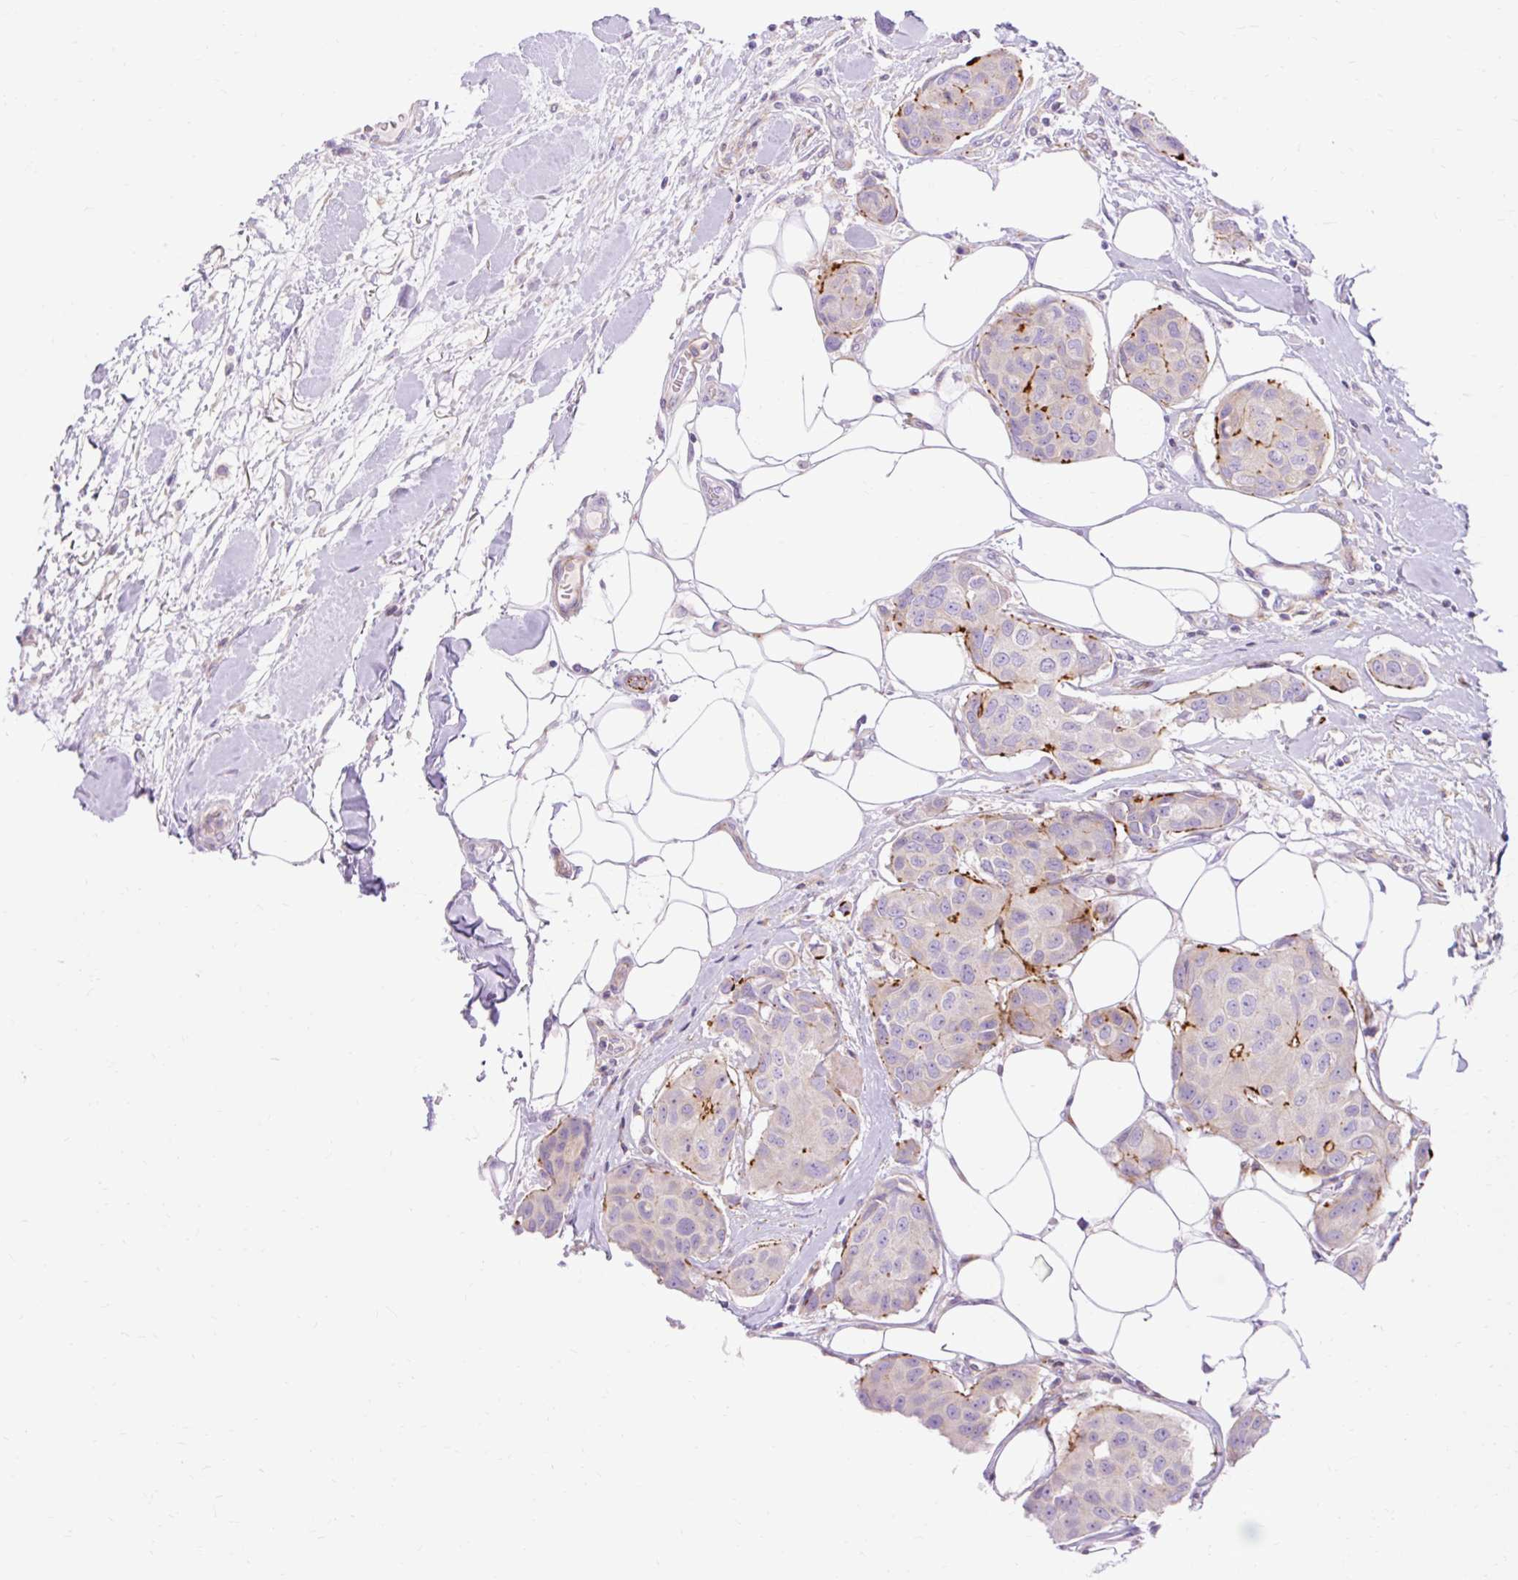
{"staining": {"intensity": "strong", "quantity": "<25%", "location": "cytoplasmic/membranous"}, "tissue": "breast cancer", "cell_type": "Tumor cells", "image_type": "cancer", "snomed": [{"axis": "morphology", "description": "Duct carcinoma"}, {"axis": "topography", "description": "Breast"}, {"axis": "topography", "description": "Lymph node"}], "caption": "Breast intraductal carcinoma stained with a protein marker reveals strong staining in tumor cells.", "gene": "CORO7-PAM16", "patient": {"sex": "female", "age": 80}}